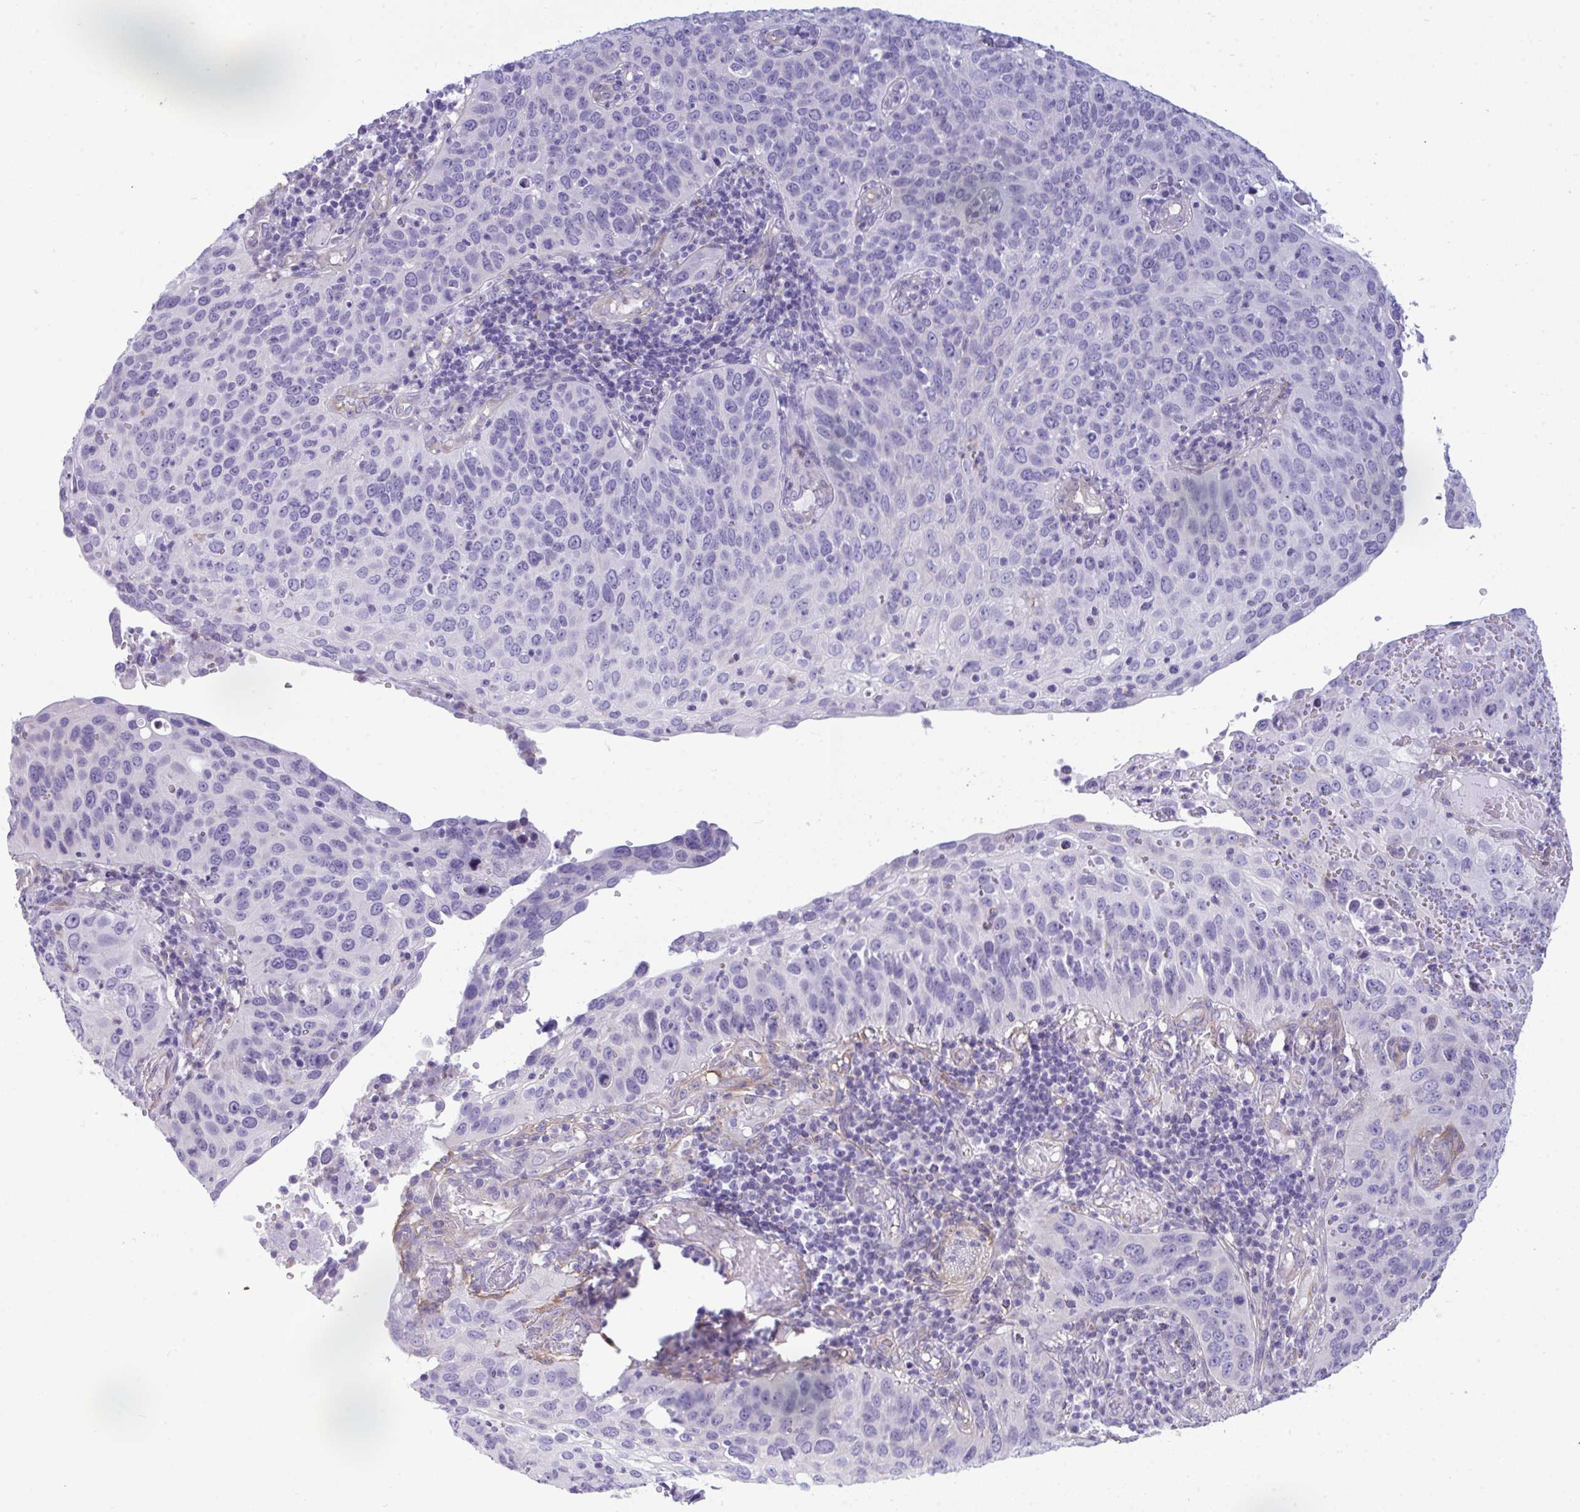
{"staining": {"intensity": "negative", "quantity": "none", "location": "none"}, "tissue": "cervical cancer", "cell_type": "Tumor cells", "image_type": "cancer", "snomed": [{"axis": "morphology", "description": "Squamous cell carcinoma, NOS"}, {"axis": "topography", "description": "Cervix"}], "caption": "IHC micrograph of human squamous cell carcinoma (cervical) stained for a protein (brown), which displays no positivity in tumor cells.", "gene": "MYH10", "patient": {"sex": "female", "age": 36}}